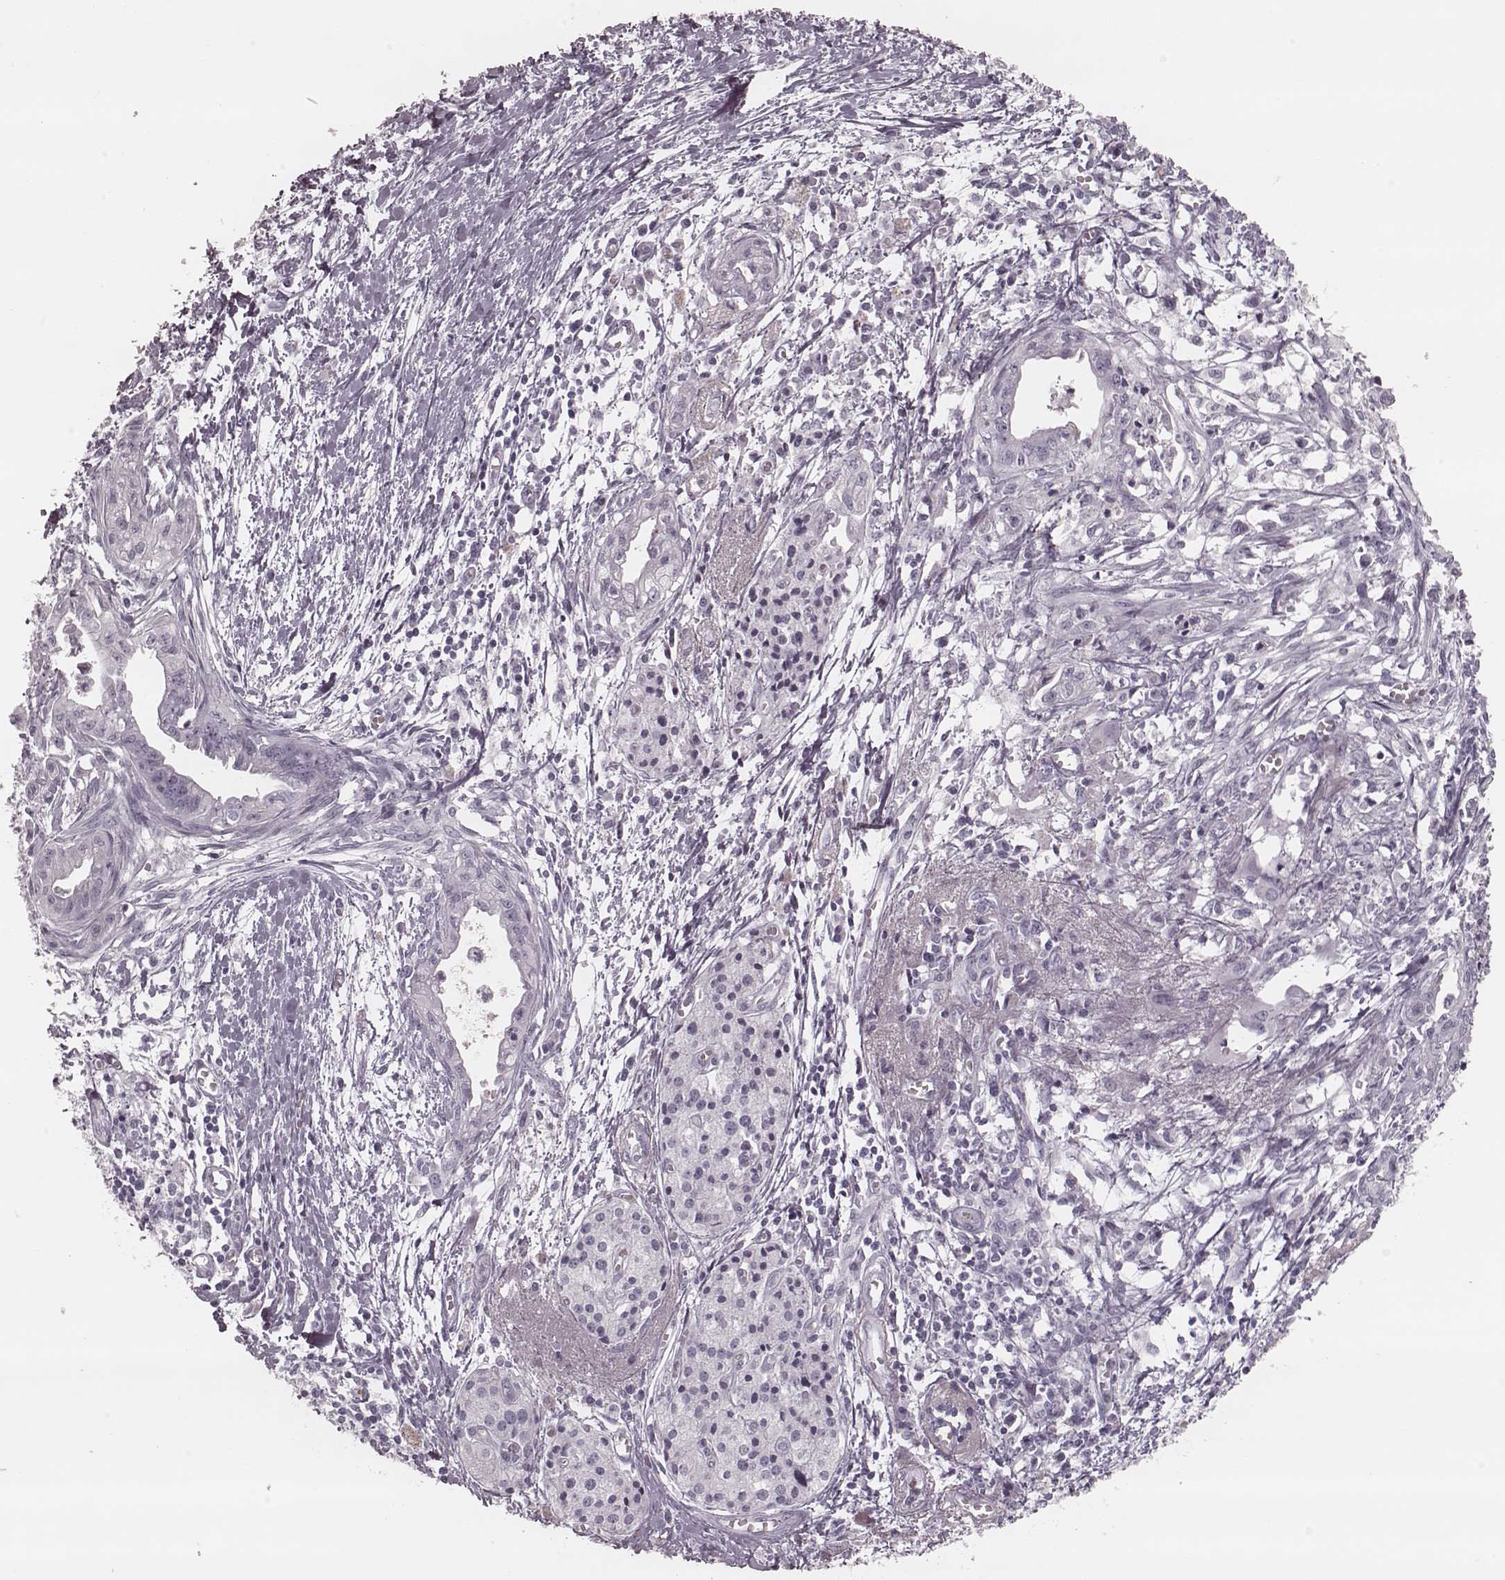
{"staining": {"intensity": "negative", "quantity": "none", "location": "none"}, "tissue": "pancreatic cancer", "cell_type": "Tumor cells", "image_type": "cancer", "snomed": [{"axis": "morphology", "description": "Adenocarcinoma, NOS"}, {"axis": "topography", "description": "Pancreas"}], "caption": "A high-resolution histopathology image shows immunohistochemistry (IHC) staining of pancreatic cancer (adenocarcinoma), which demonstrates no significant expression in tumor cells. (DAB (3,3'-diaminobenzidine) immunohistochemistry (IHC) visualized using brightfield microscopy, high magnification).", "gene": "KRT74", "patient": {"sex": "female", "age": 61}}